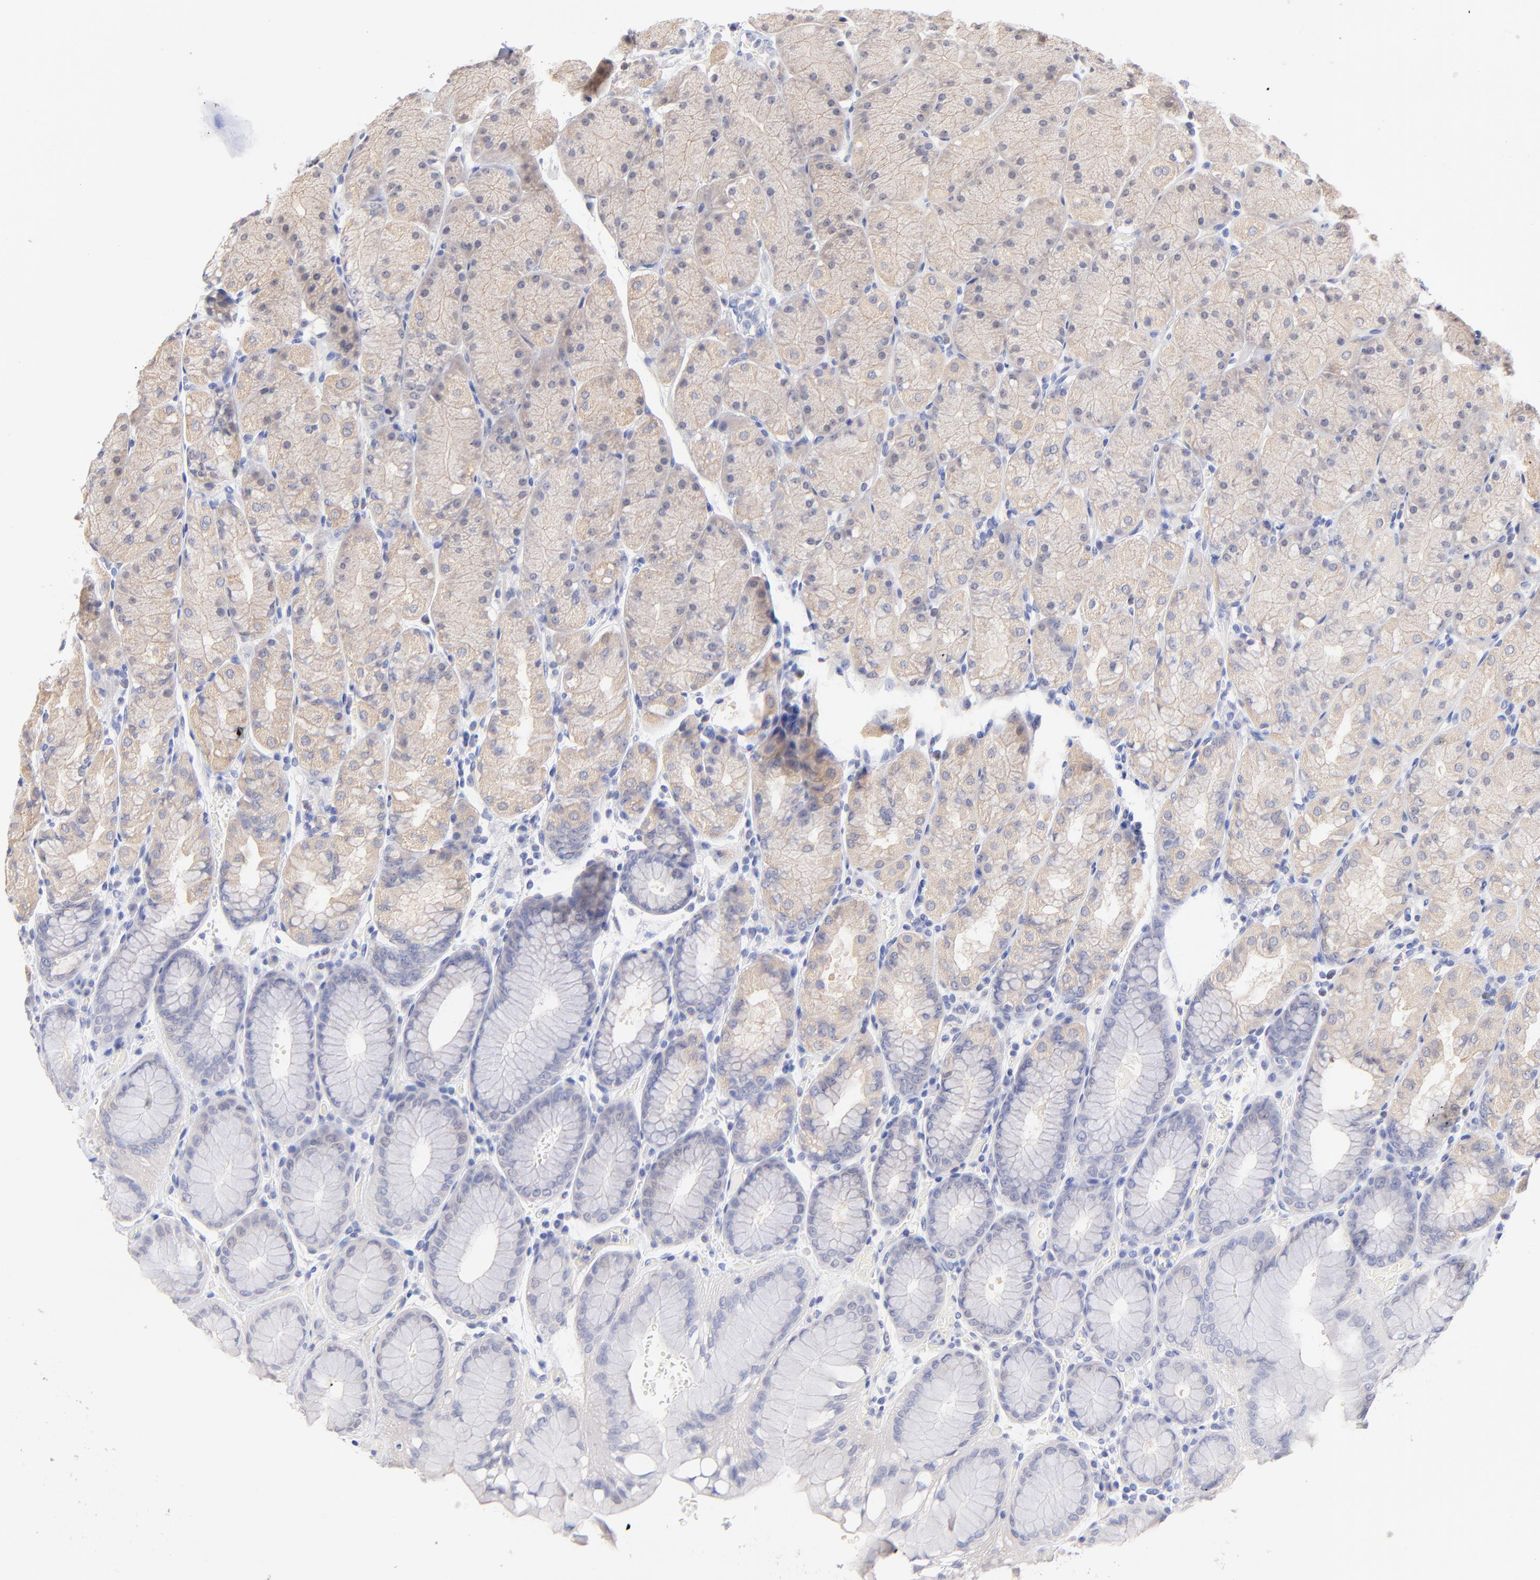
{"staining": {"intensity": "weak", "quantity": ">75%", "location": "cytoplasmic/membranous"}, "tissue": "stomach", "cell_type": "Glandular cells", "image_type": "normal", "snomed": [{"axis": "morphology", "description": "Normal tissue, NOS"}, {"axis": "topography", "description": "Stomach, upper"}, {"axis": "topography", "description": "Stomach"}], "caption": "Glandular cells reveal low levels of weak cytoplasmic/membranous positivity in approximately >75% of cells in benign stomach.", "gene": "CFAP57", "patient": {"sex": "male", "age": 76}}